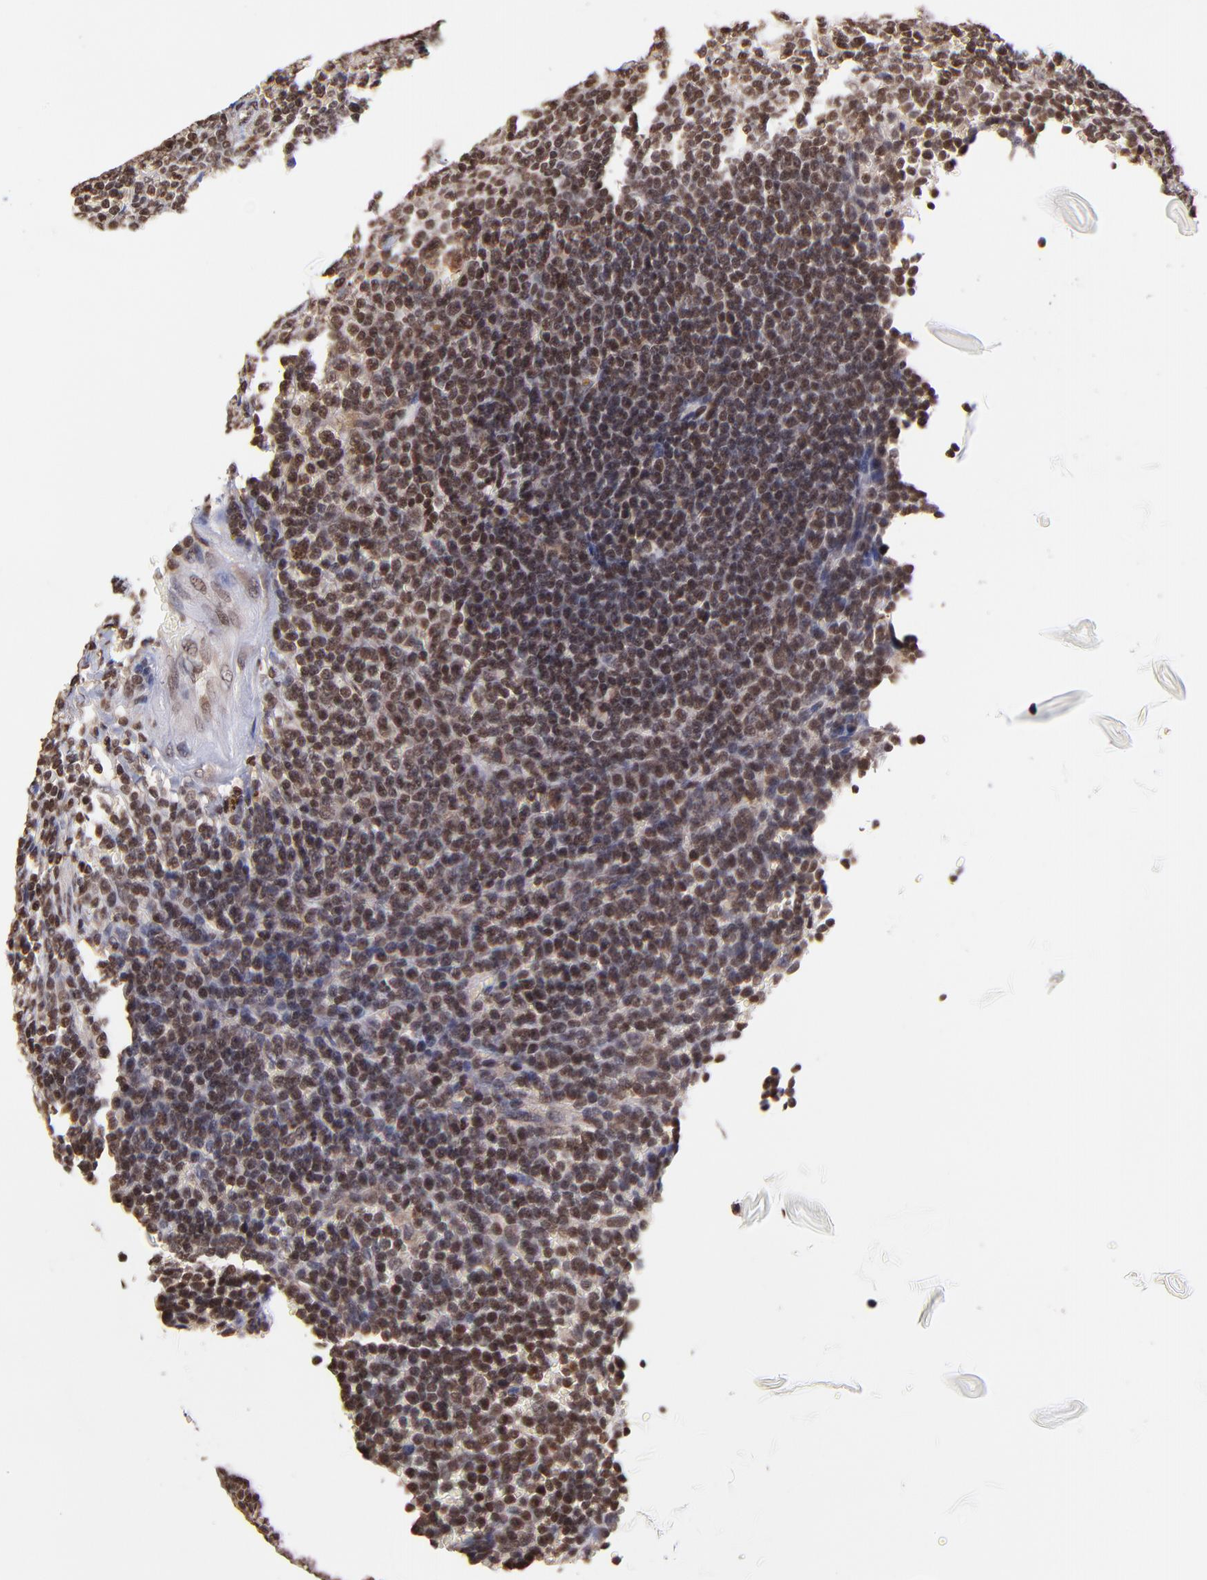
{"staining": {"intensity": "strong", "quantity": ">75%", "location": "nuclear"}, "tissue": "lymphoma", "cell_type": "Tumor cells", "image_type": "cancer", "snomed": [{"axis": "morphology", "description": "Malignant lymphoma, non-Hodgkin's type, Low grade"}, {"axis": "topography", "description": "Spleen"}], "caption": "High-magnification brightfield microscopy of lymphoma stained with DAB (3,3'-diaminobenzidine) (brown) and counterstained with hematoxylin (blue). tumor cells exhibit strong nuclear expression is present in approximately>75% of cells.", "gene": "WDR25", "patient": {"sex": "male", "age": 80}}